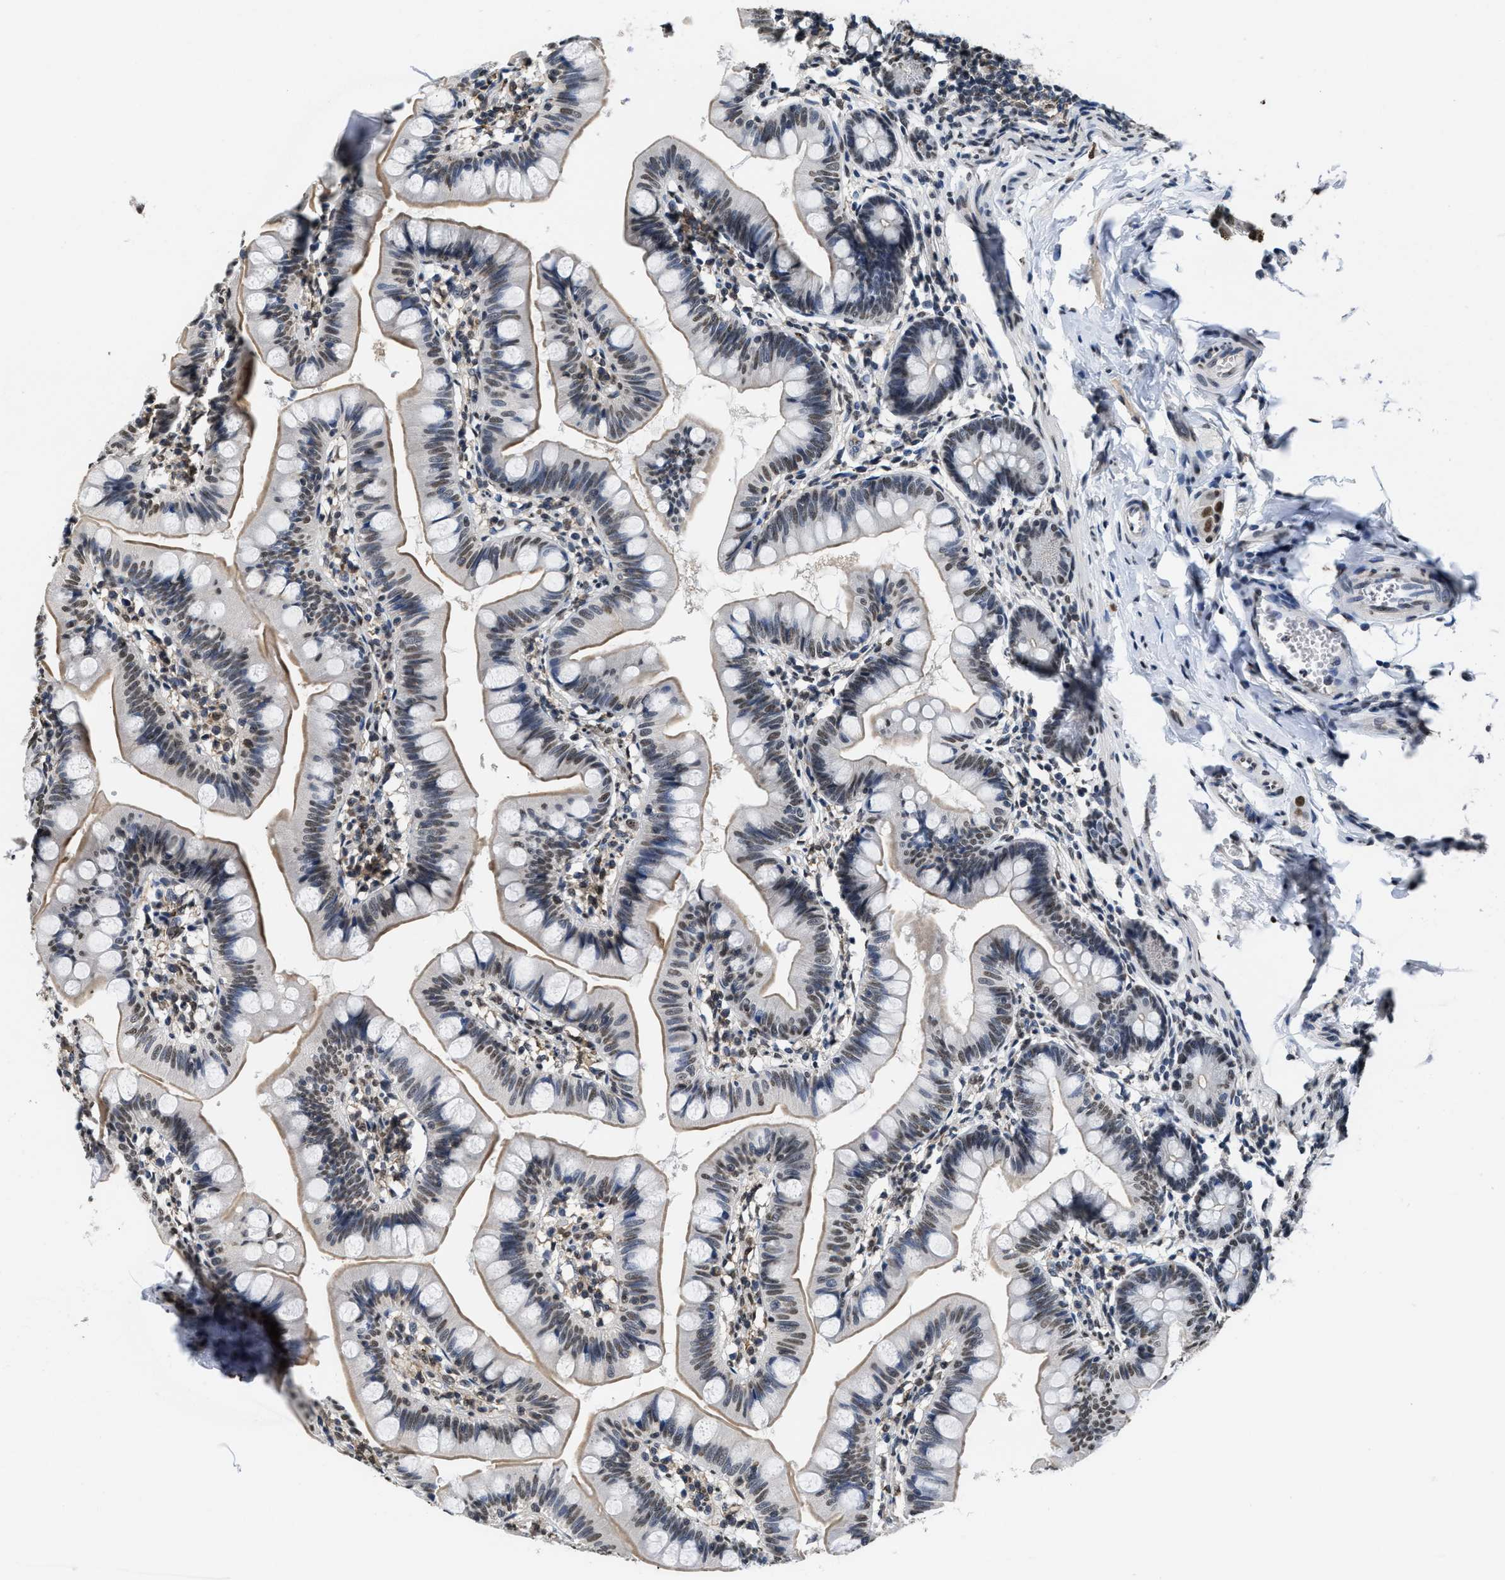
{"staining": {"intensity": "weak", "quantity": ">75%", "location": "cytoplasmic/membranous,nuclear"}, "tissue": "small intestine", "cell_type": "Glandular cells", "image_type": "normal", "snomed": [{"axis": "morphology", "description": "Normal tissue, NOS"}, {"axis": "topography", "description": "Small intestine"}], "caption": "An image showing weak cytoplasmic/membranous,nuclear expression in about >75% of glandular cells in benign small intestine, as visualized by brown immunohistochemical staining.", "gene": "SUPT16H", "patient": {"sex": "male", "age": 7}}